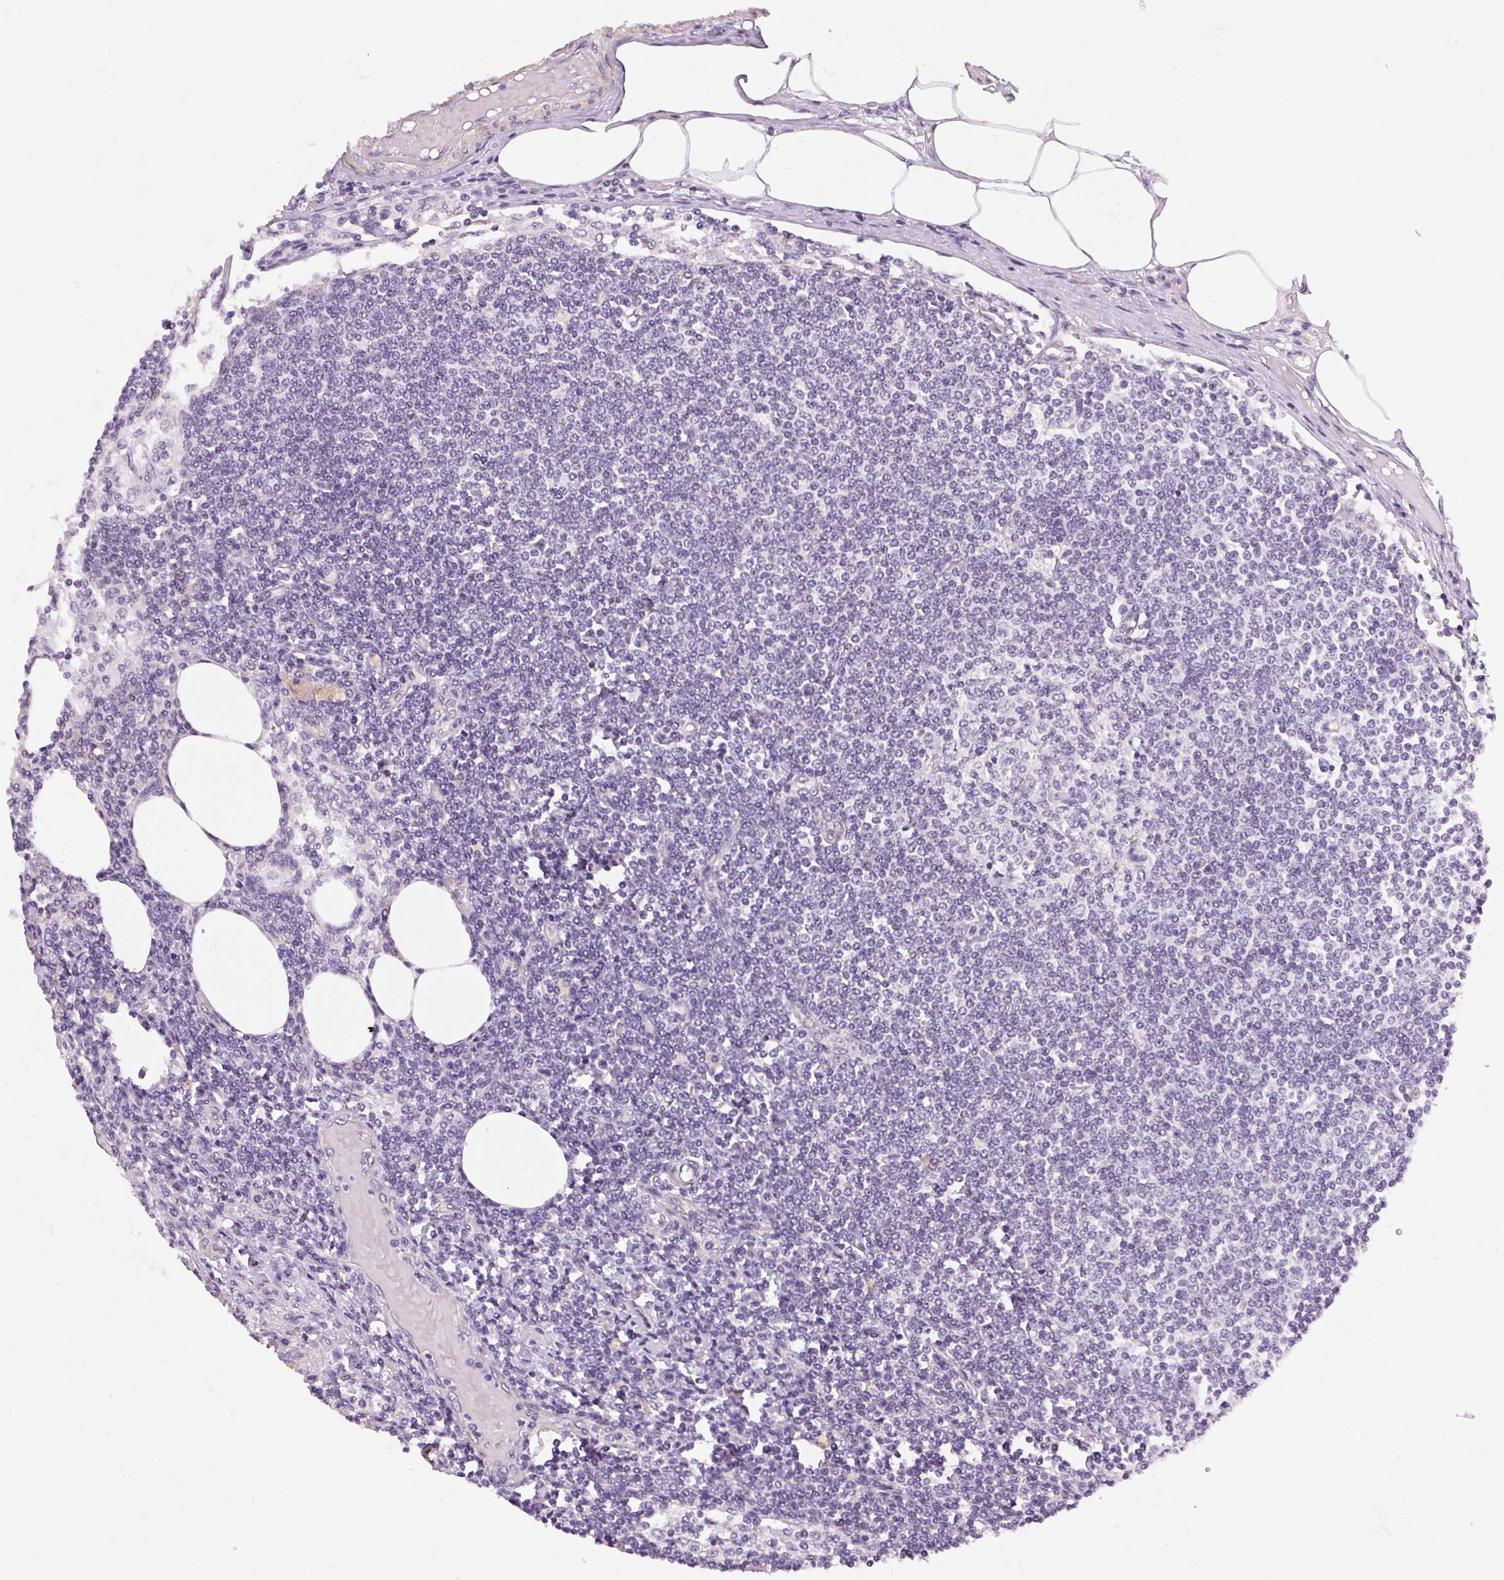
{"staining": {"intensity": "negative", "quantity": "none", "location": "none"}, "tissue": "lymph node", "cell_type": "Germinal center cells", "image_type": "normal", "snomed": [{"axis": "morphology", "description": "Normal tissue, NOS"}, {"axis": "topography", "description": "Lymph node"}], "caption": "Immunohistochemistry (IHC) of normal lymph node demonstrates no expression in germinal center cells. Brightfield microscopy of immunohistochemistry (IHC) stained with DAB (3,3'-diaminobenzidine) (brown) and hematoxylin (blue), captured at high magnification.", "gene": "CSN1S1", "patient": {"sex": "female", "age": 69}}